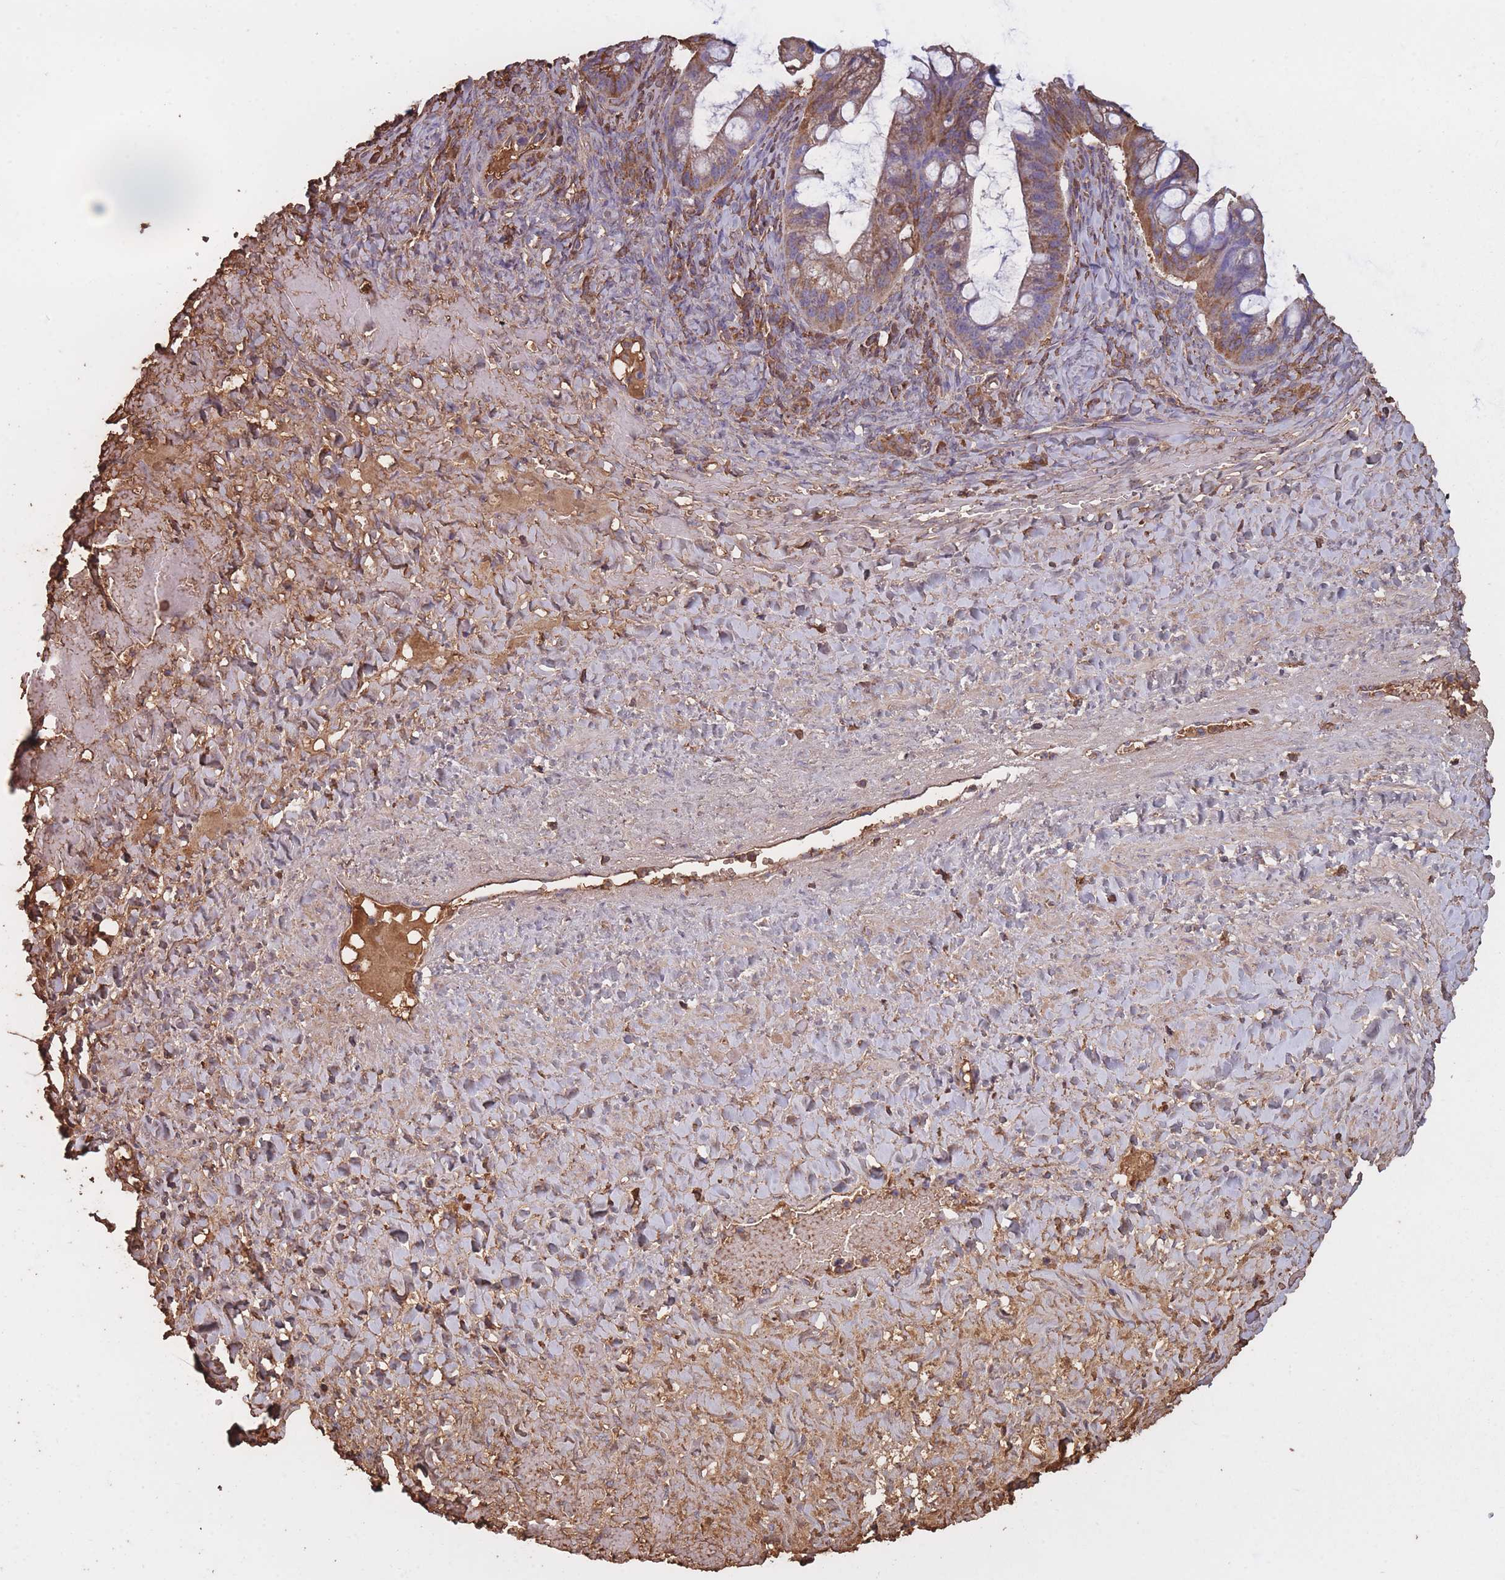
{"staining": {"intensity": "moderate", "quantity": ">75%", "location": "cytoplasmic/membranous"}, "tissue": "ovarian cancer", "cell_type": "Tumor cells", "image_type": "cancer", "snomed": [{"axis": "morphology", "description": "Cystadenocarcinoma, mucinous, NOS"}, {"axis": "topography", "description": "Ovary"}], "caption": "Ovarian cancer (mucinous cystadenocarcinoma) was stained to show a protein in brown. There is medium levels of moderate cytoplasmic/membranous staining in approximately >75% of tumor cells.", "gene": "KAT2A", "patient": {"sex": "female", "age": 73}}